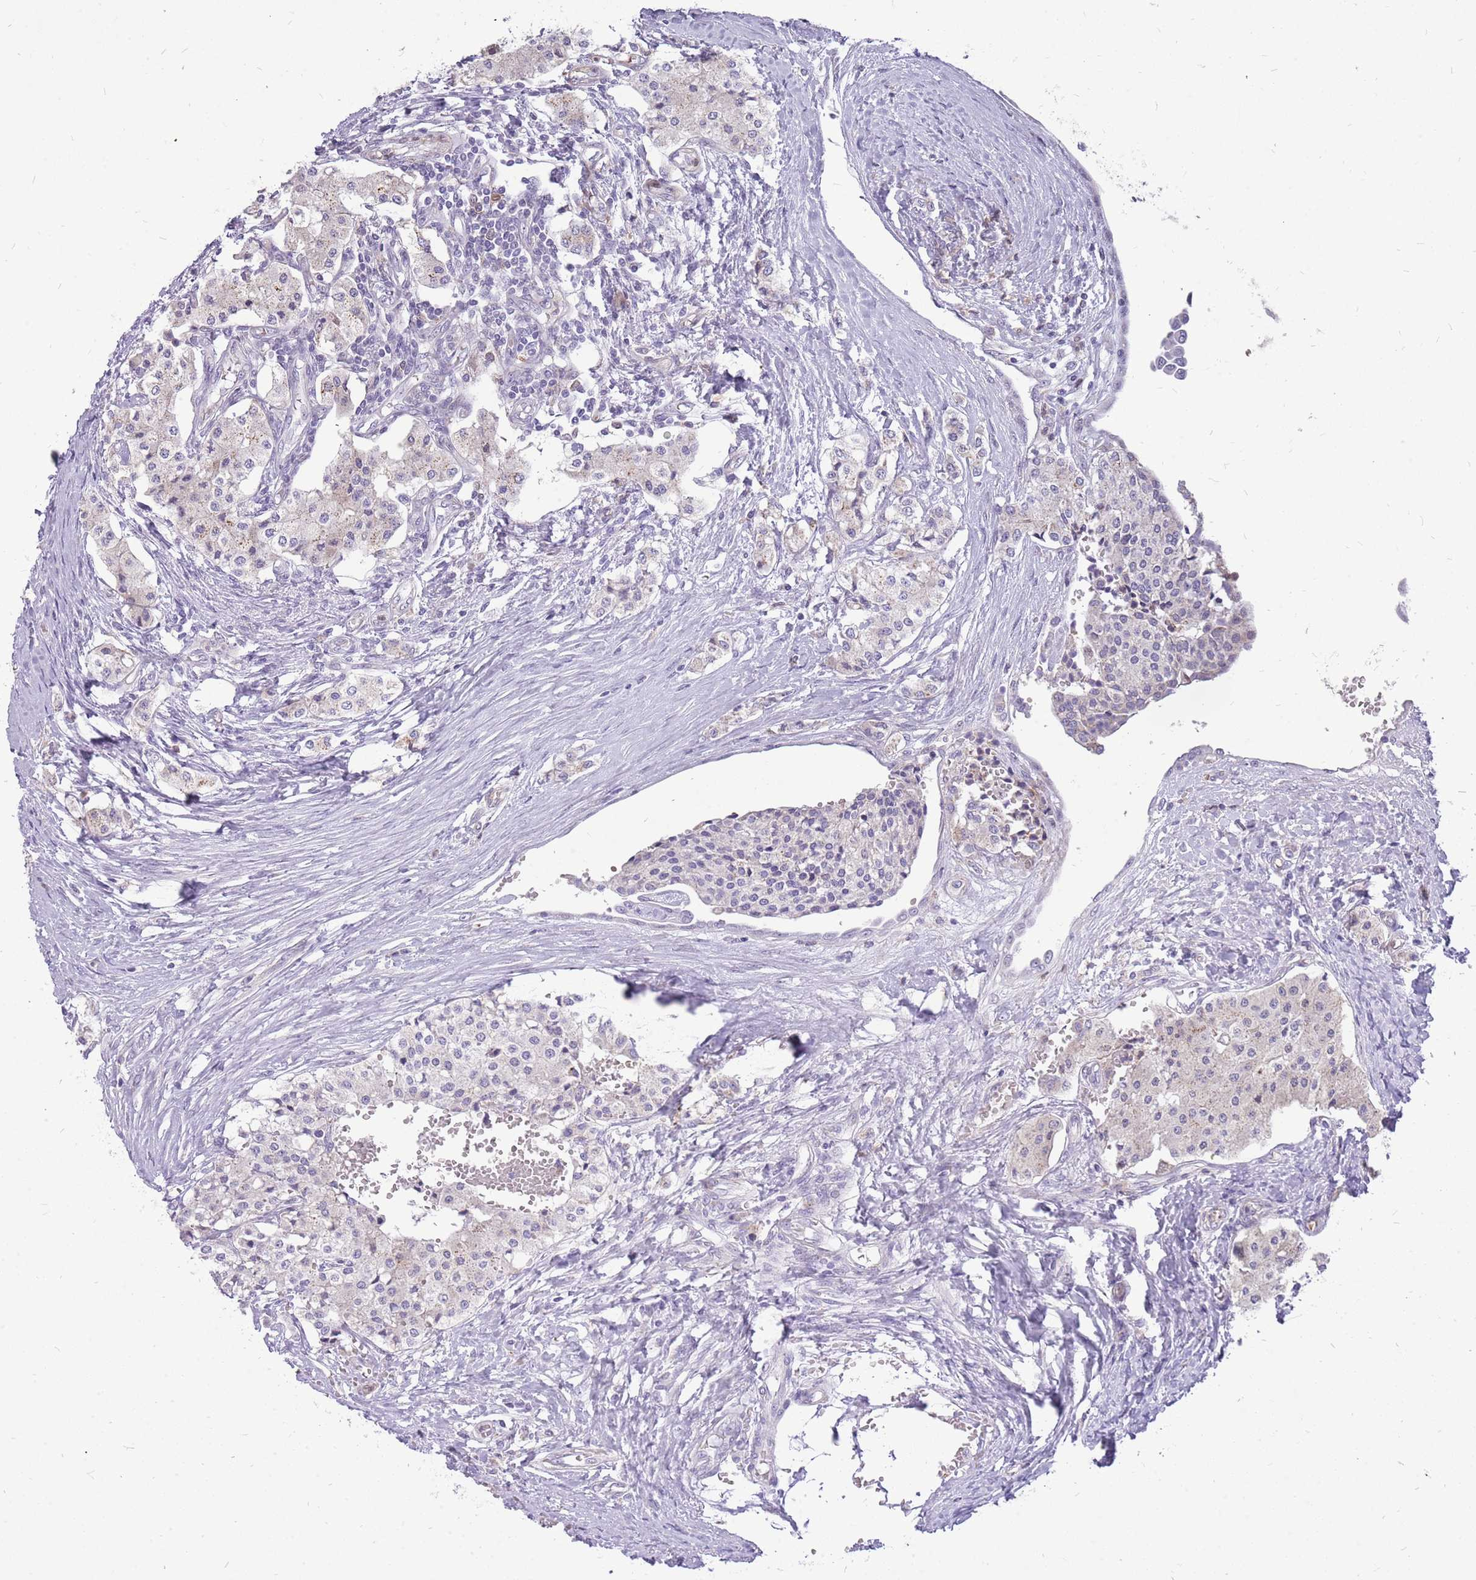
{"staining": {"intensity": "weak", "quantity": "<25%", "location": "cytoplasmic/membranous"}, "tissue": "carcinoid", "cell_type": "Tumor cells", "image_type": "cancer", "snomed": [{"axis": "morphology", "description": "Carcinoid, malignant, NOS"}, {"axis": "topography", "description": "Colon"}], "caption": "An image of human malignant carcinoid is negative for staining in tumor cells. The staining is performed using DAB brown chromogen with nuclei counter-stained in using hematoxylin.", "gene": "PCNX1", "patient": {"sex": "female", "age": 52}}